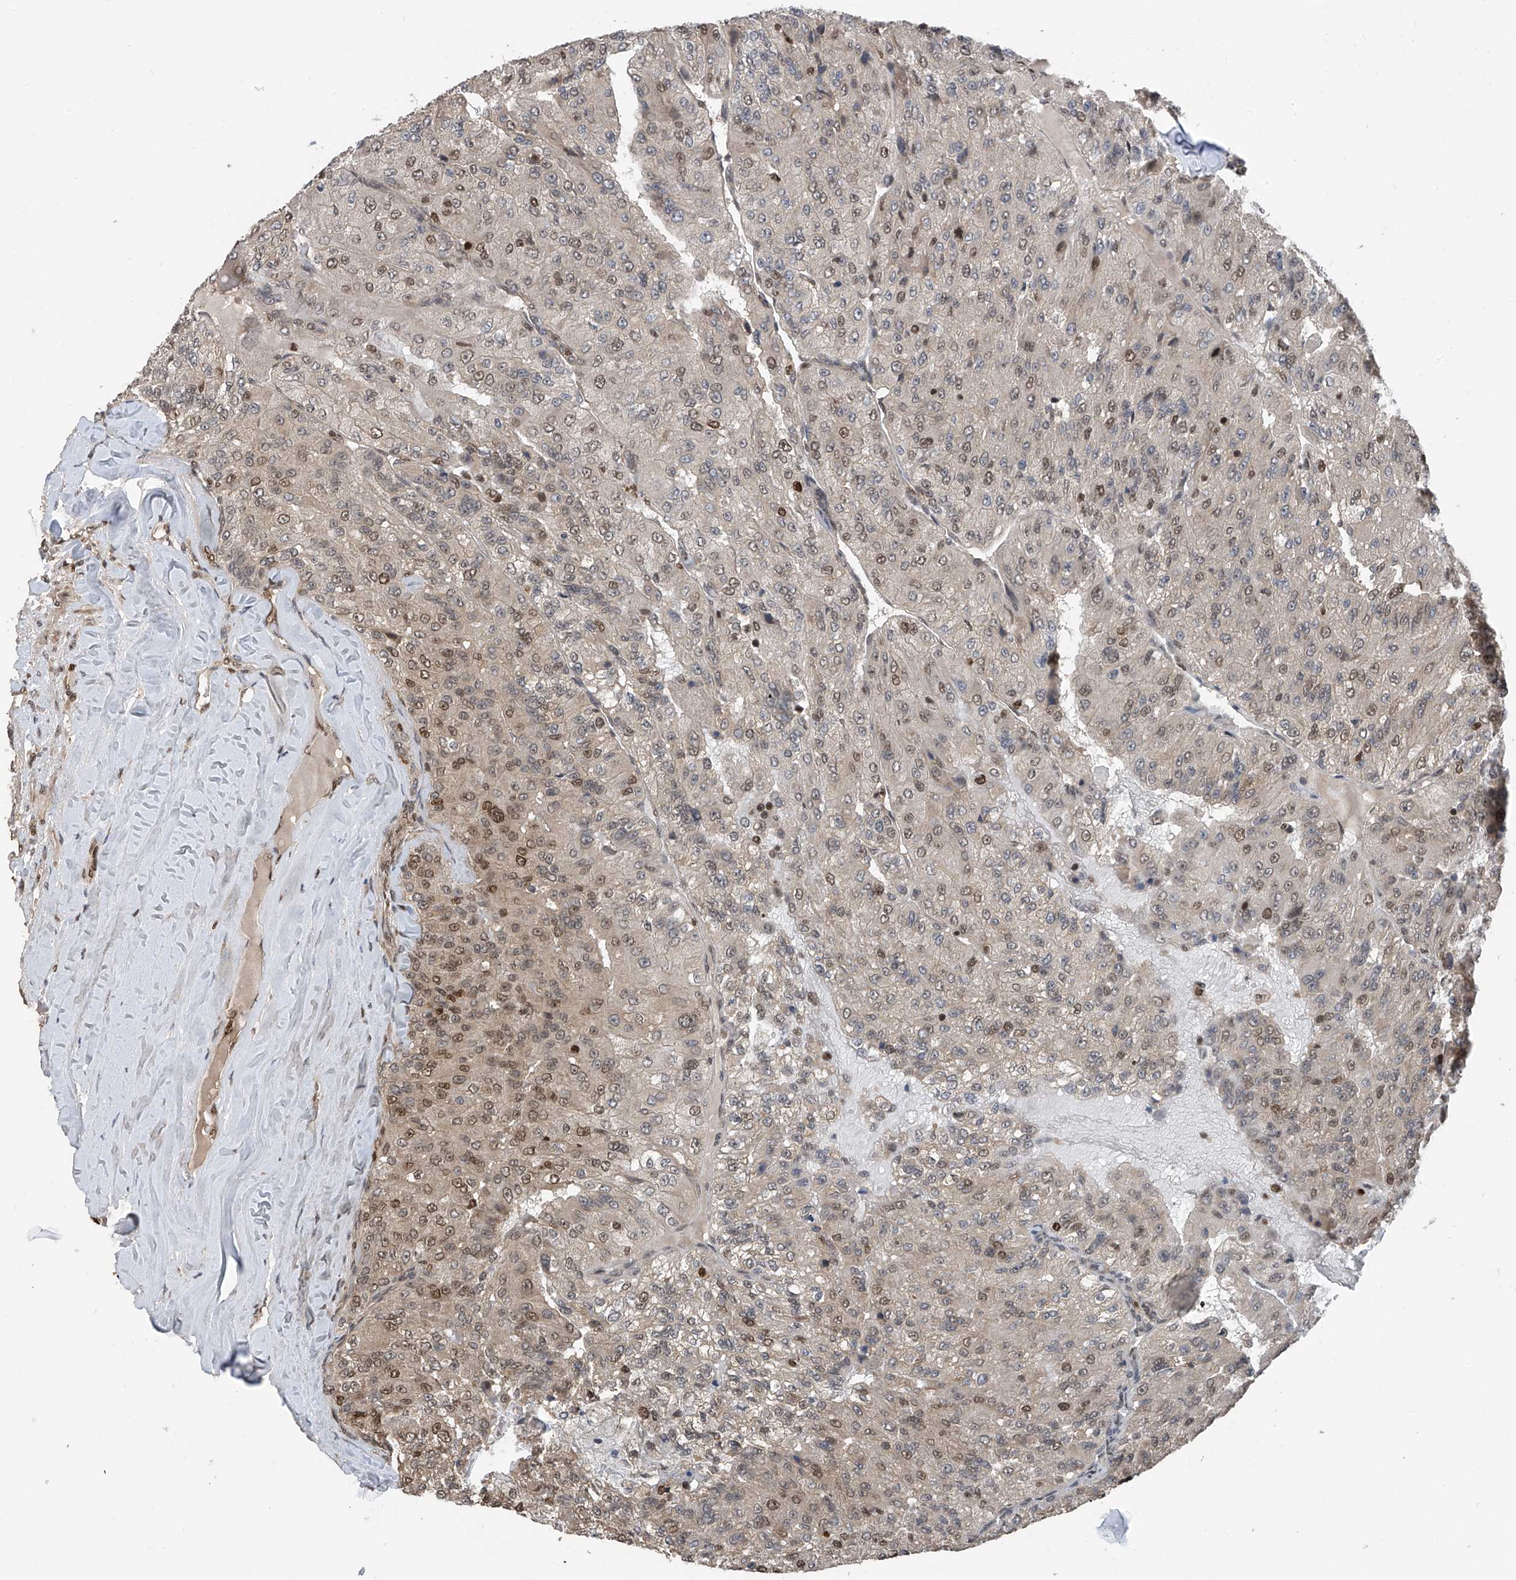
{"staining": {"intensity": "moderate", "quantity": "<25%", "location": "nuclear"}, "tissue": "renal cancer", "cell_type": "Tumor cells", "image_type": "cancer", "snomed": [{"axis": "morphology", "description": "Adenocarcinoma, NOS"}, {"axis": "topography", "description": "Kidney"}], "caption": "Protein staining displays moderate nuclear positivity in about <25% of tumor cells in renal cancer (adenocarcinoma).", "gene": "DNAJC9", "patient": {"sex": "female", "age": 63}}